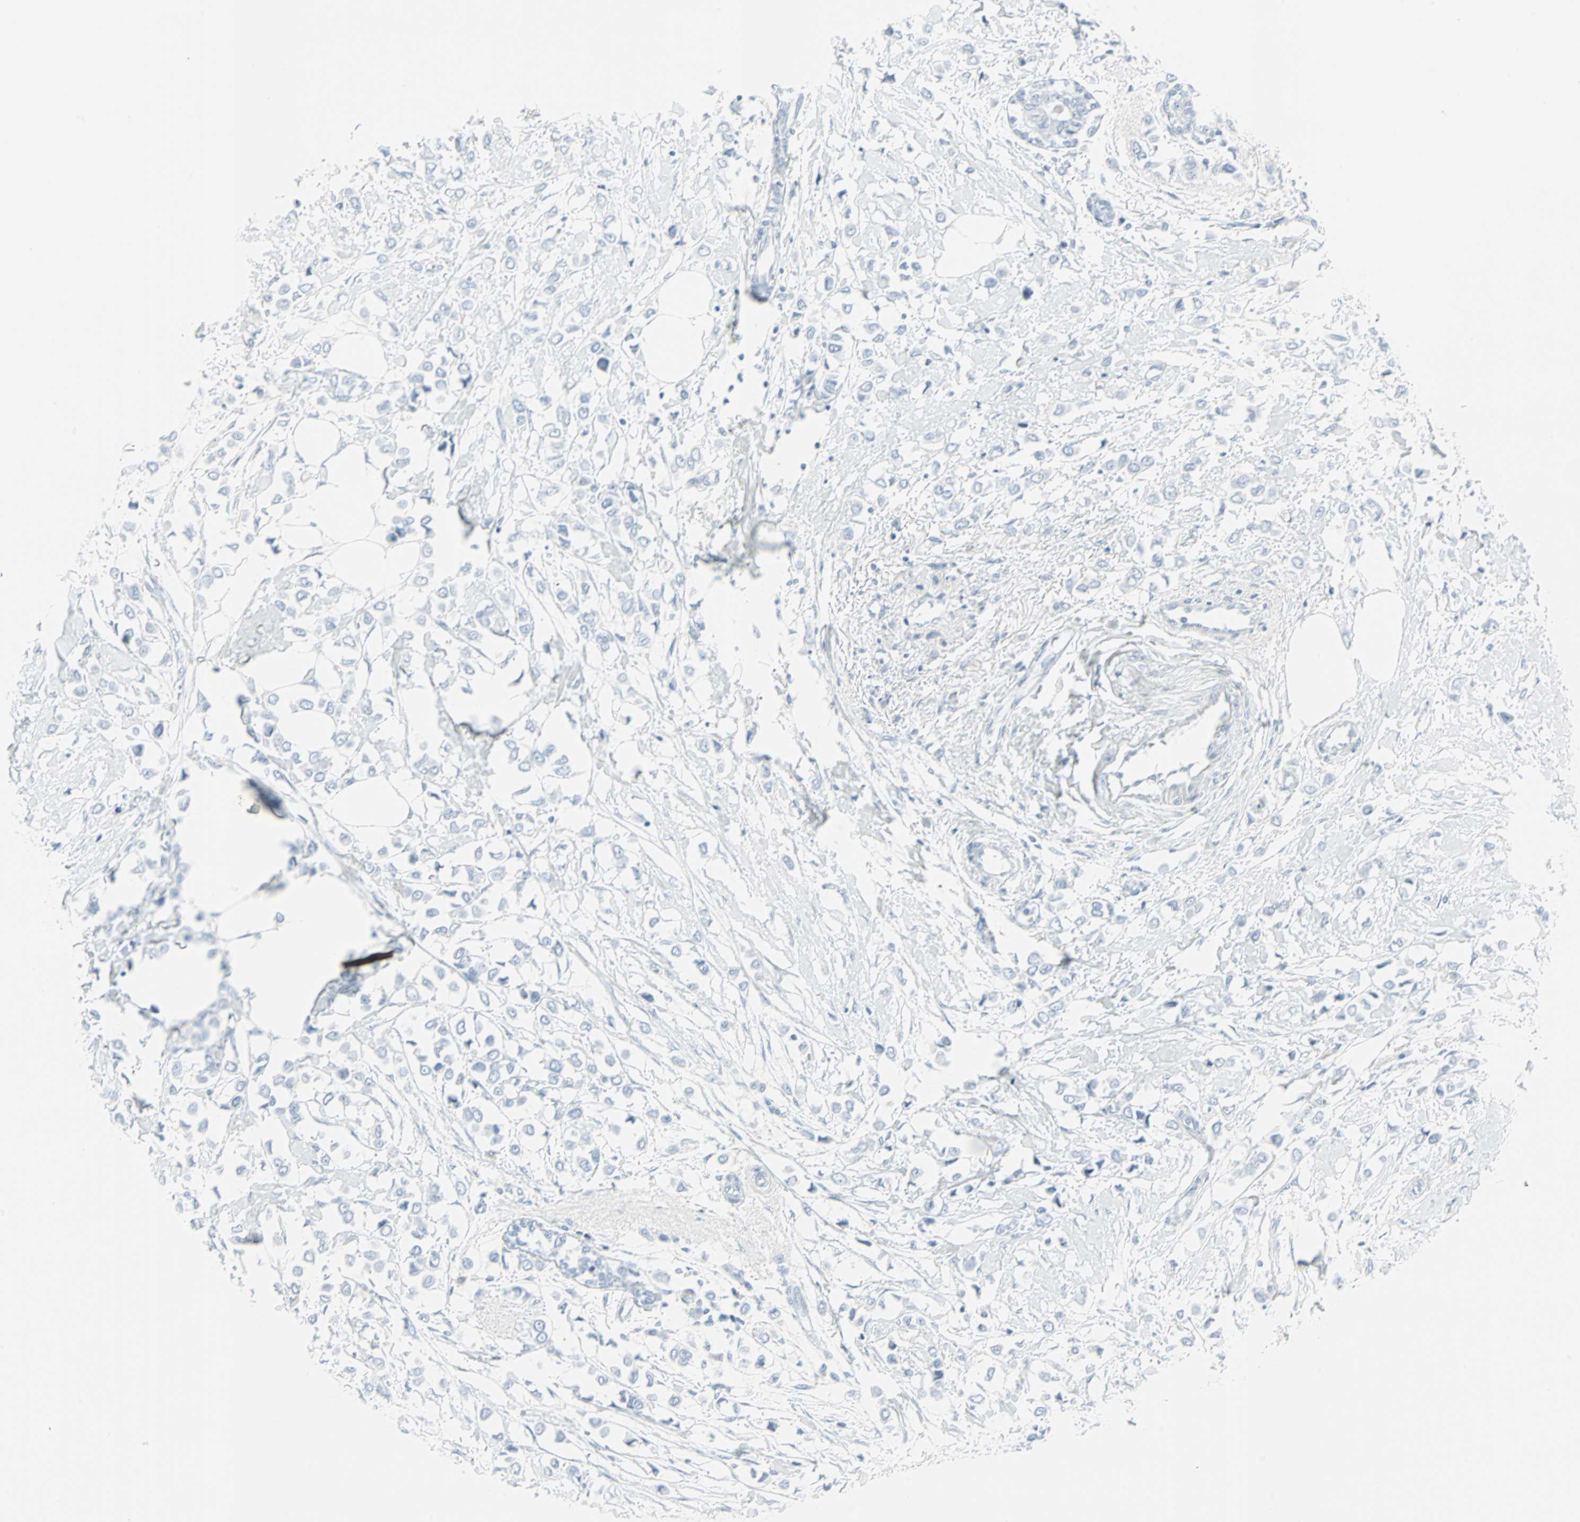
{"staining": {"intensity": "negative", "quantity": "none", "location": "none"}, "tissue": "breast cancer", "cell_type": "Tumor cells", "image_type": "cancer", "snomed": [{"axis": "morphology", "description": "Lobular carcinoma"}, {"axis": "topography", "description": "Breast"}], "caption": "High power microscopy image of an IHC photomicrograph of breast cancer, revealing no significant expression in tumor cells.", "gene": "LANCL3", "patient": {"sex": "female", "age": 51}}